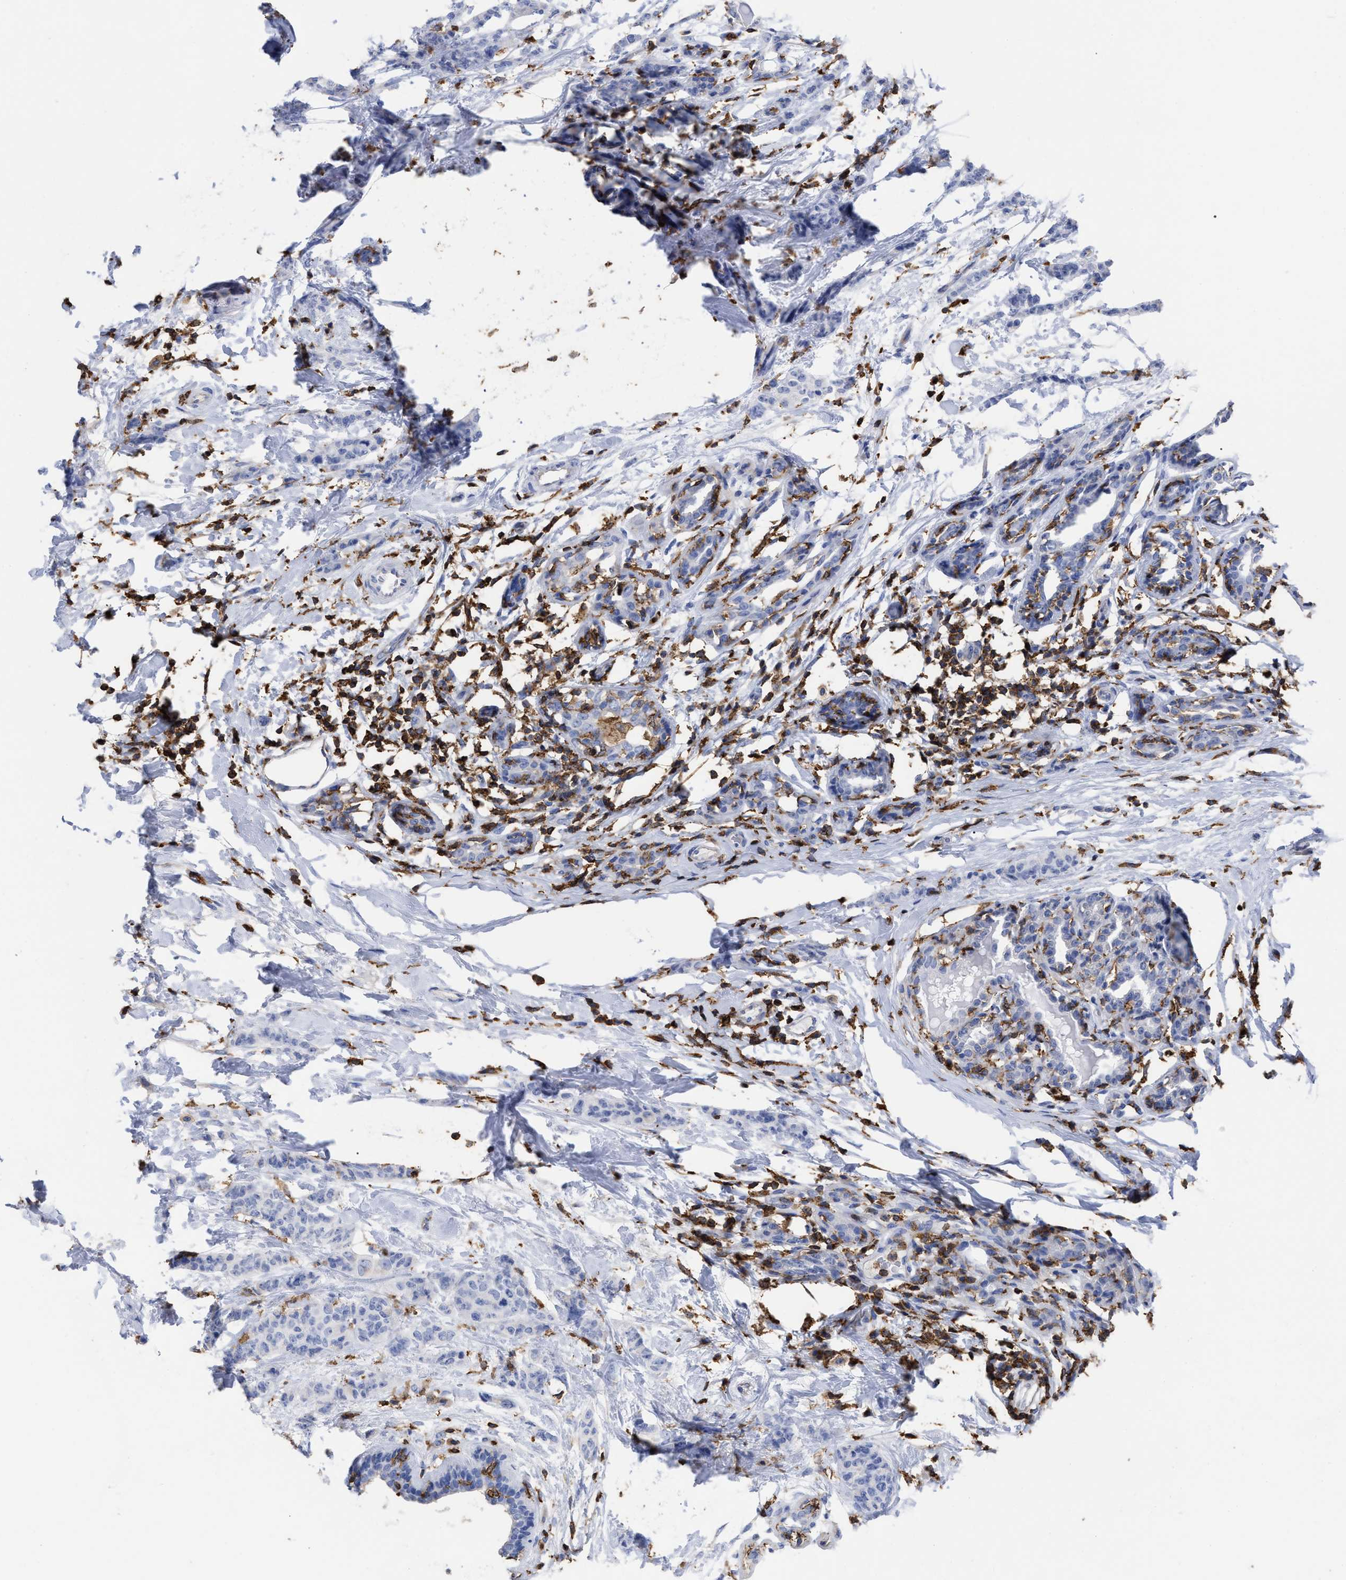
{"staining": {"intensity": "negative", "quantity": "none", "location": "none"}, "tissue": "breast cancer", "cell_type": "Tumor cells", "image_type": "cancer", "snomed": [{"axis": "morphology", "description": "Normal tissue, NOS"}, {"axis": "morphology", "description": "Duct carcinoma"}, {"axis": "topography", "description": "Breast"}], "caption": "IHC of breast cancer demonstrates no expression in tumor cells.", "gene": "HCLS1", "patient": {"sex": "female", "age": 40}}